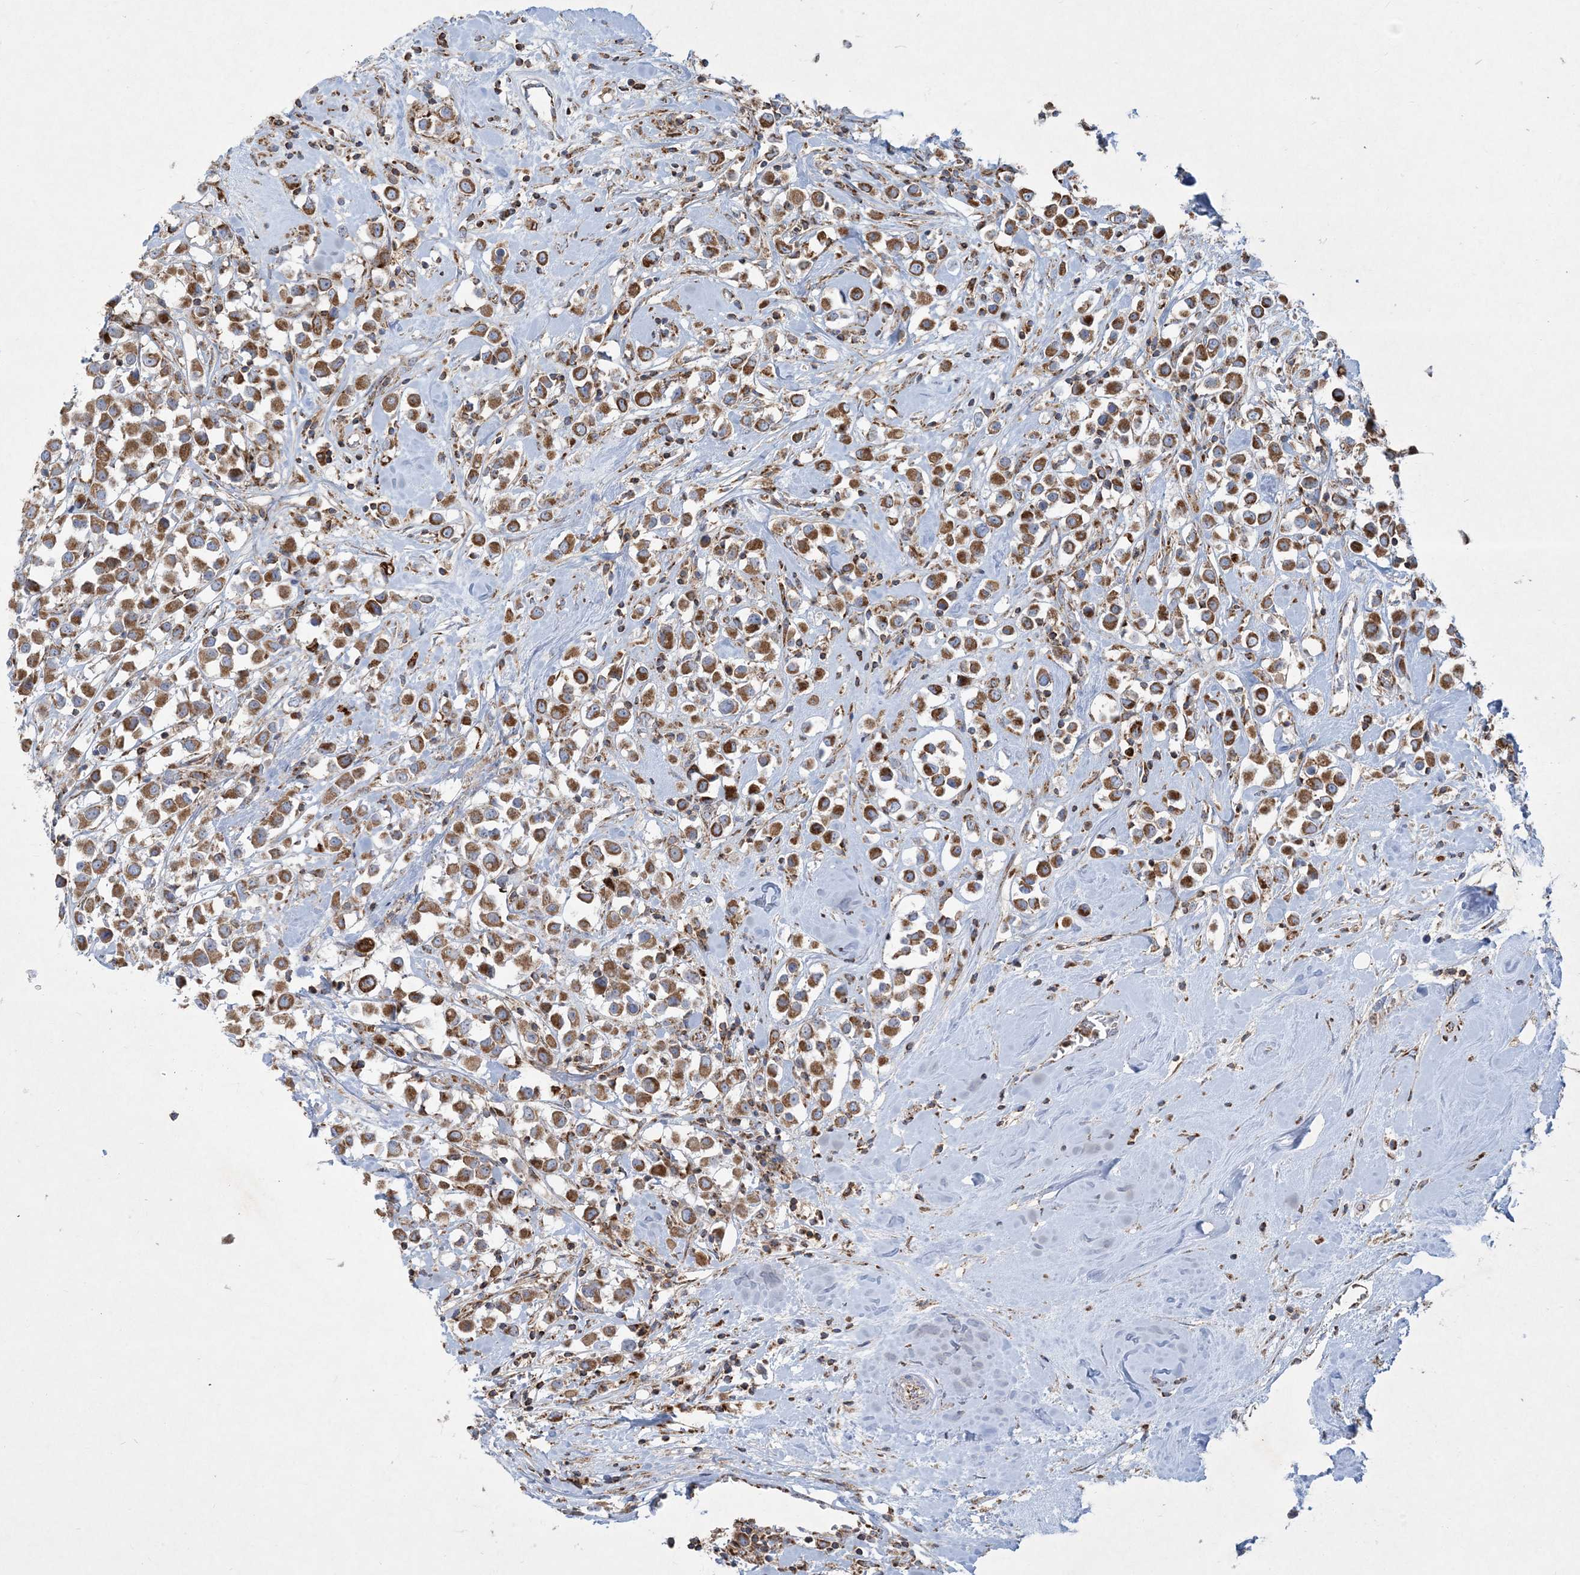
{"staining": {"intensity": "moderate", "quantity": ">75%", "location": "cytoplasmic/membranous"}, "tissue": "breast cancer", "cell_type": "Tumor cells", "image_type": "cancer", "snomed": [{"axis": "morphology", "description": "Duct carcinoma"}, {"axis": "topography", "description": "Breast"}], "caption": "Immunohistochemical staining of human breast cancer (intraductal carcinoma) shows medium levels of moderate cytoplasmic/membranous protein staining in approximately >75% of tumor cells.", "gene": "BEND4", "patient": {"sex": "female", "age": 61}}